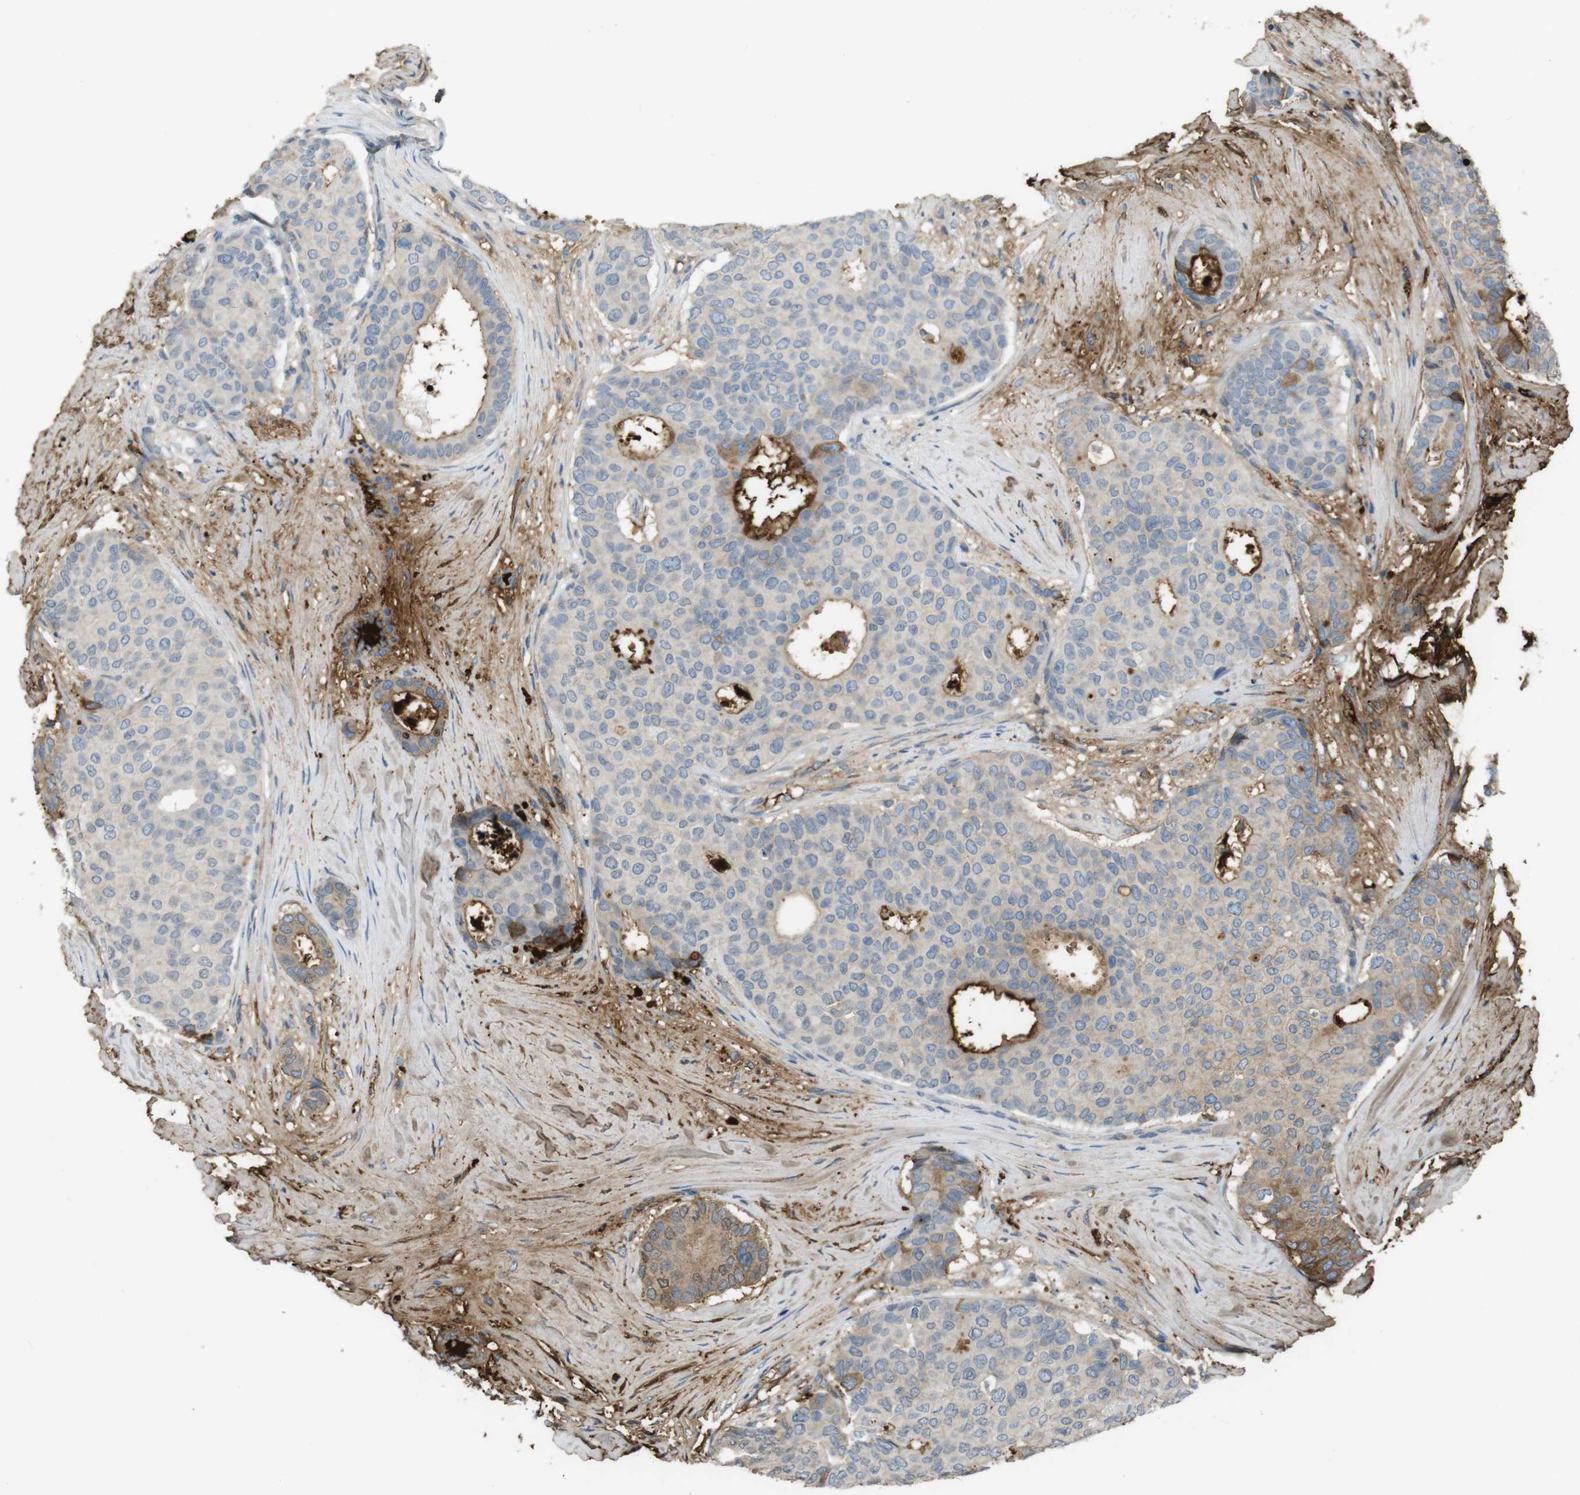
{"staining": {"intensity": "moderate", "quantity": "<25%", "location": "cytoplasmic/membranous"}, "tissue": "breast cancer", "cell_type": "Tumor cells", "image_type": "cancer", "snomed": [{"axis": "morphology", "description": "Duct carcinoma"}, {"axis": "topography", "description": "Breast"}], "caption": "Brown immunohistochemical staining in intraductal carcinoma (breast) reveals moderate cytoplasmic/membranous positivity in approximately <25% of tumor cells.", "gene": "LTBP4", "patient": {"sex": "female", "age": 75}}